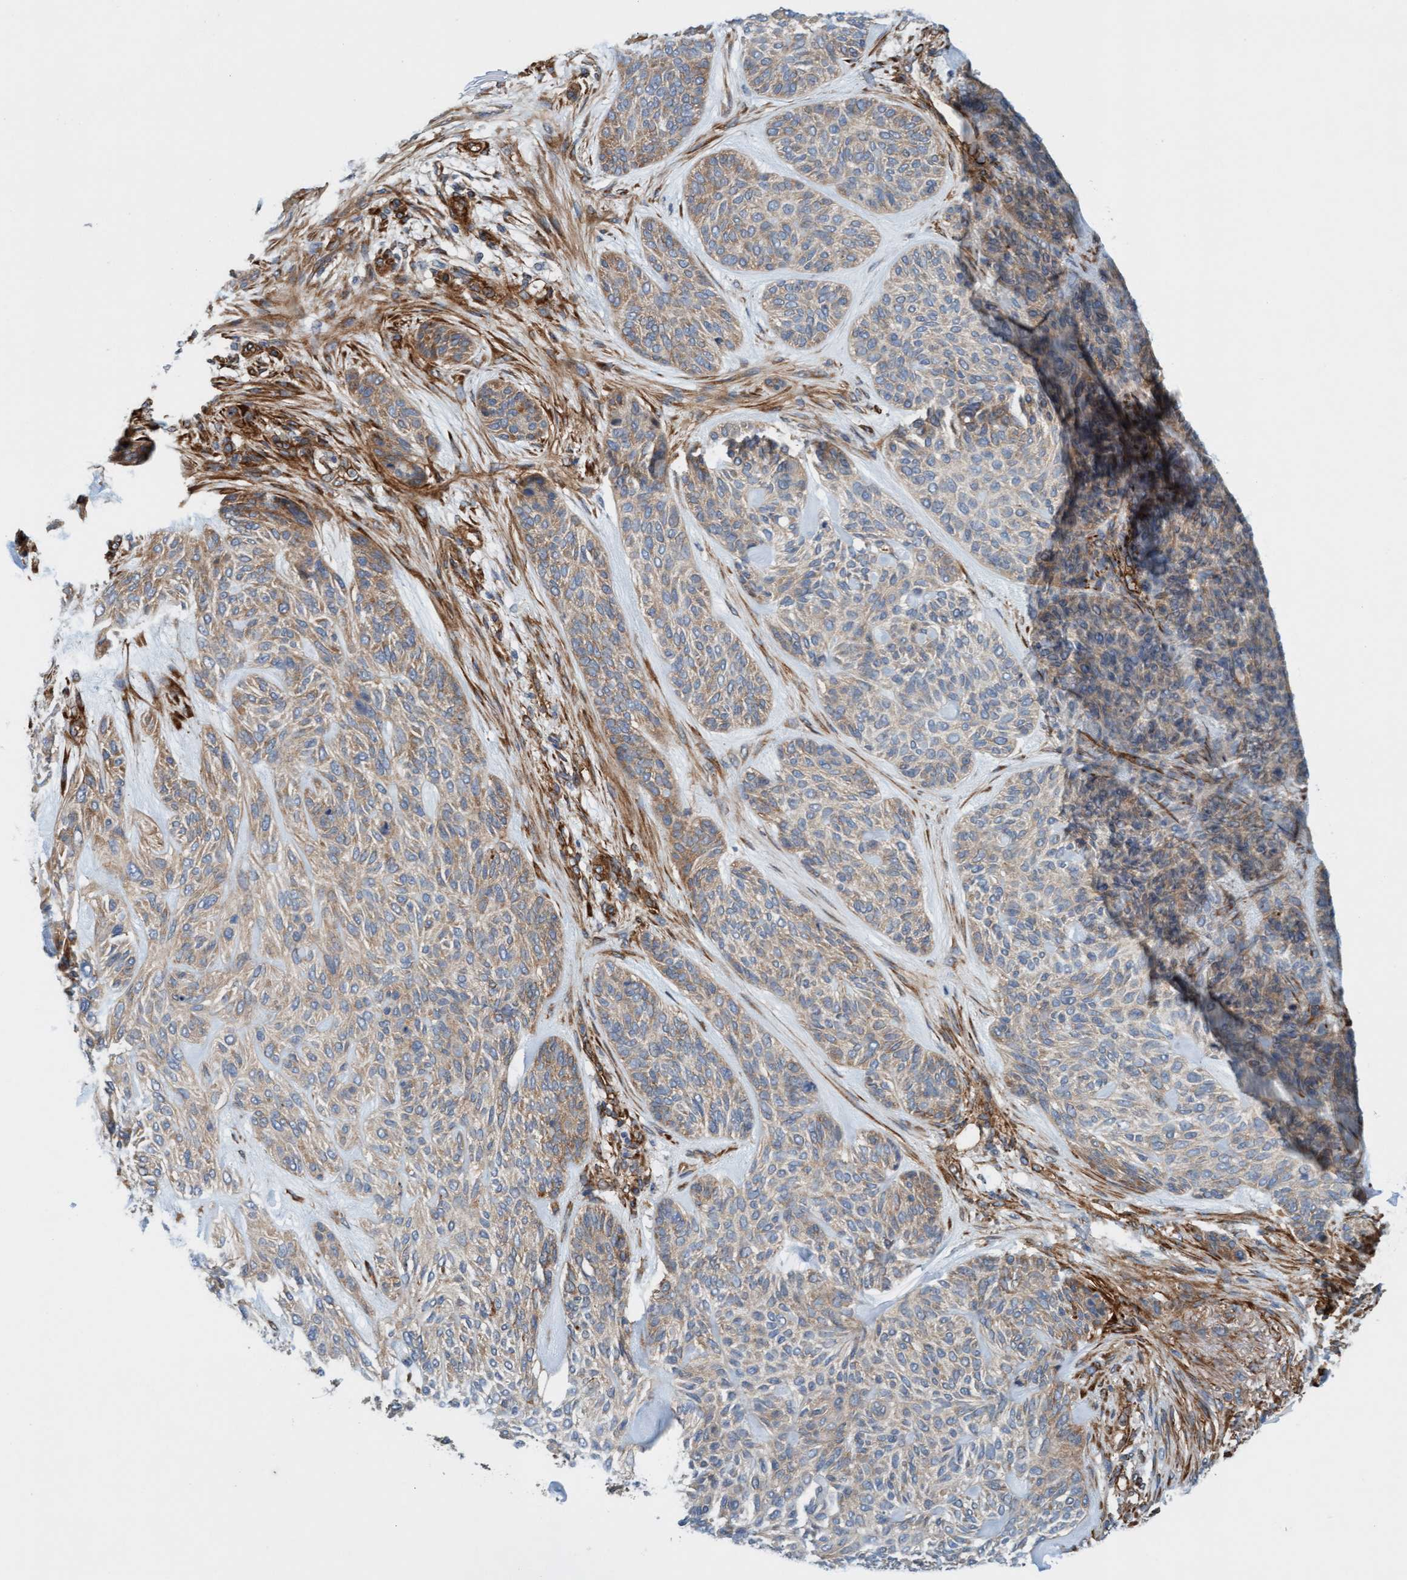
{"staining": {"intensity": "weak", "quantity": "<25%", "location": "cytoplasmic/membranous"}, "tissue": "skin cancer", "cell_type": "Tumor cells", "image_type": "cancer", "snomed": [{"axis": "morphology", "description": "Basal cell carcinoma"}, {"axis": "topography", "description": "Skin"}], "caption": "This is an IHC micrograph of skin basal cell carcinoma. There is no expression in tumor cells.", "gene": "FMNL3", "patient": {"sex": "male", "age": 55}}